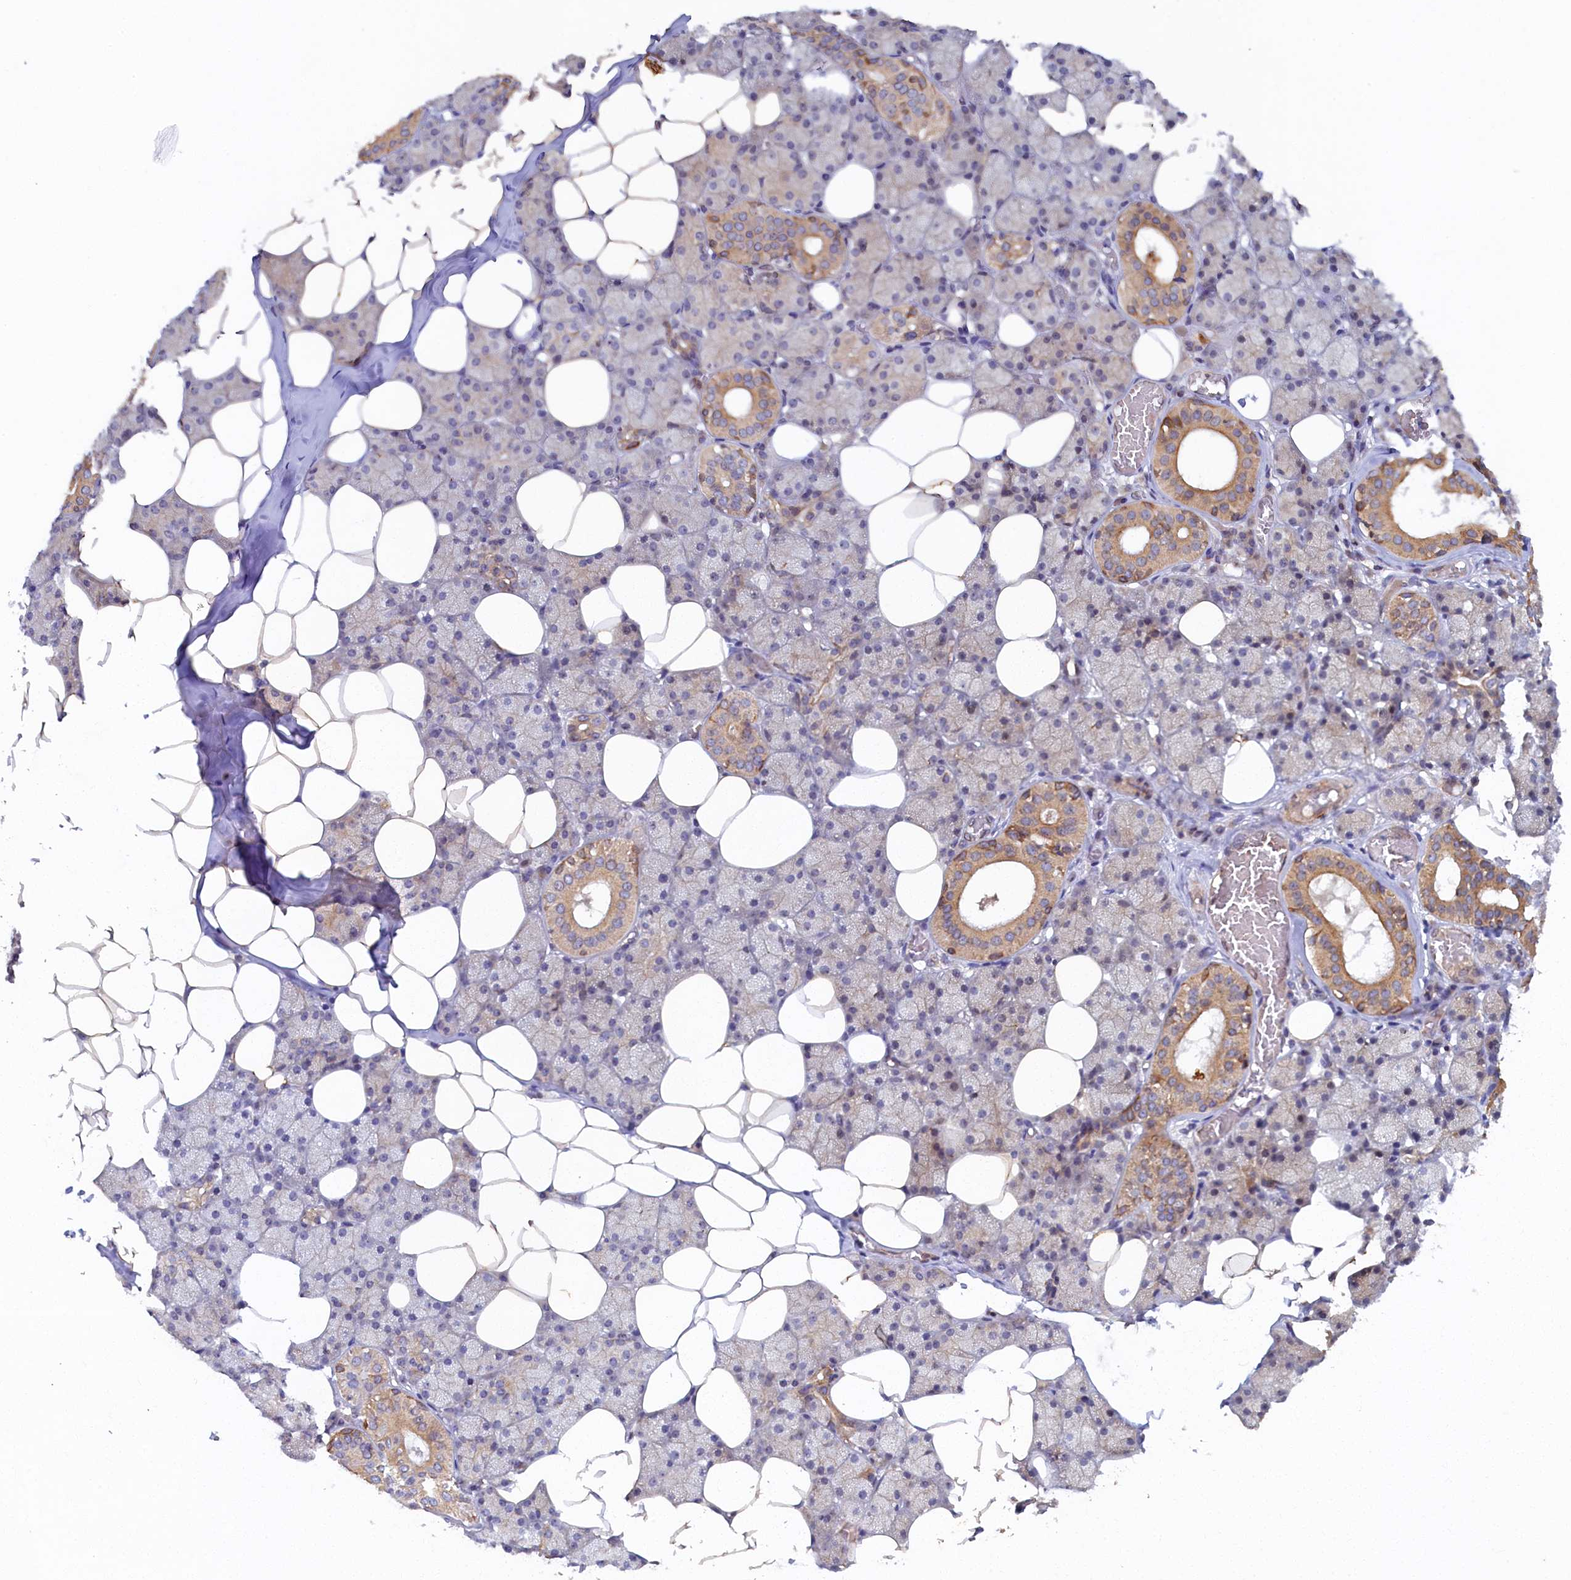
{"staining": {"intensity": "moderate", "quantity": "25%-75%", "location": "cytoplasmic/membranous"}, "tissue": "salivary gland", "cell_type": "Glandular cells", "image_type": "normal", "snomed": [{"axis": "morphology", "description": "Normal tissue, NOS"}, {"axis": "topography", "description": "Salivary gland"}], "caption": "This histopathology image demonstrates immunohistochemistry staining of normal human salivary gland, with medium moderate cytoplasmic/membranous expression in approximately 25%-75% of glandular cells.", "gene": "CEP20", "patient": {"sex": "female", "age": 33}}